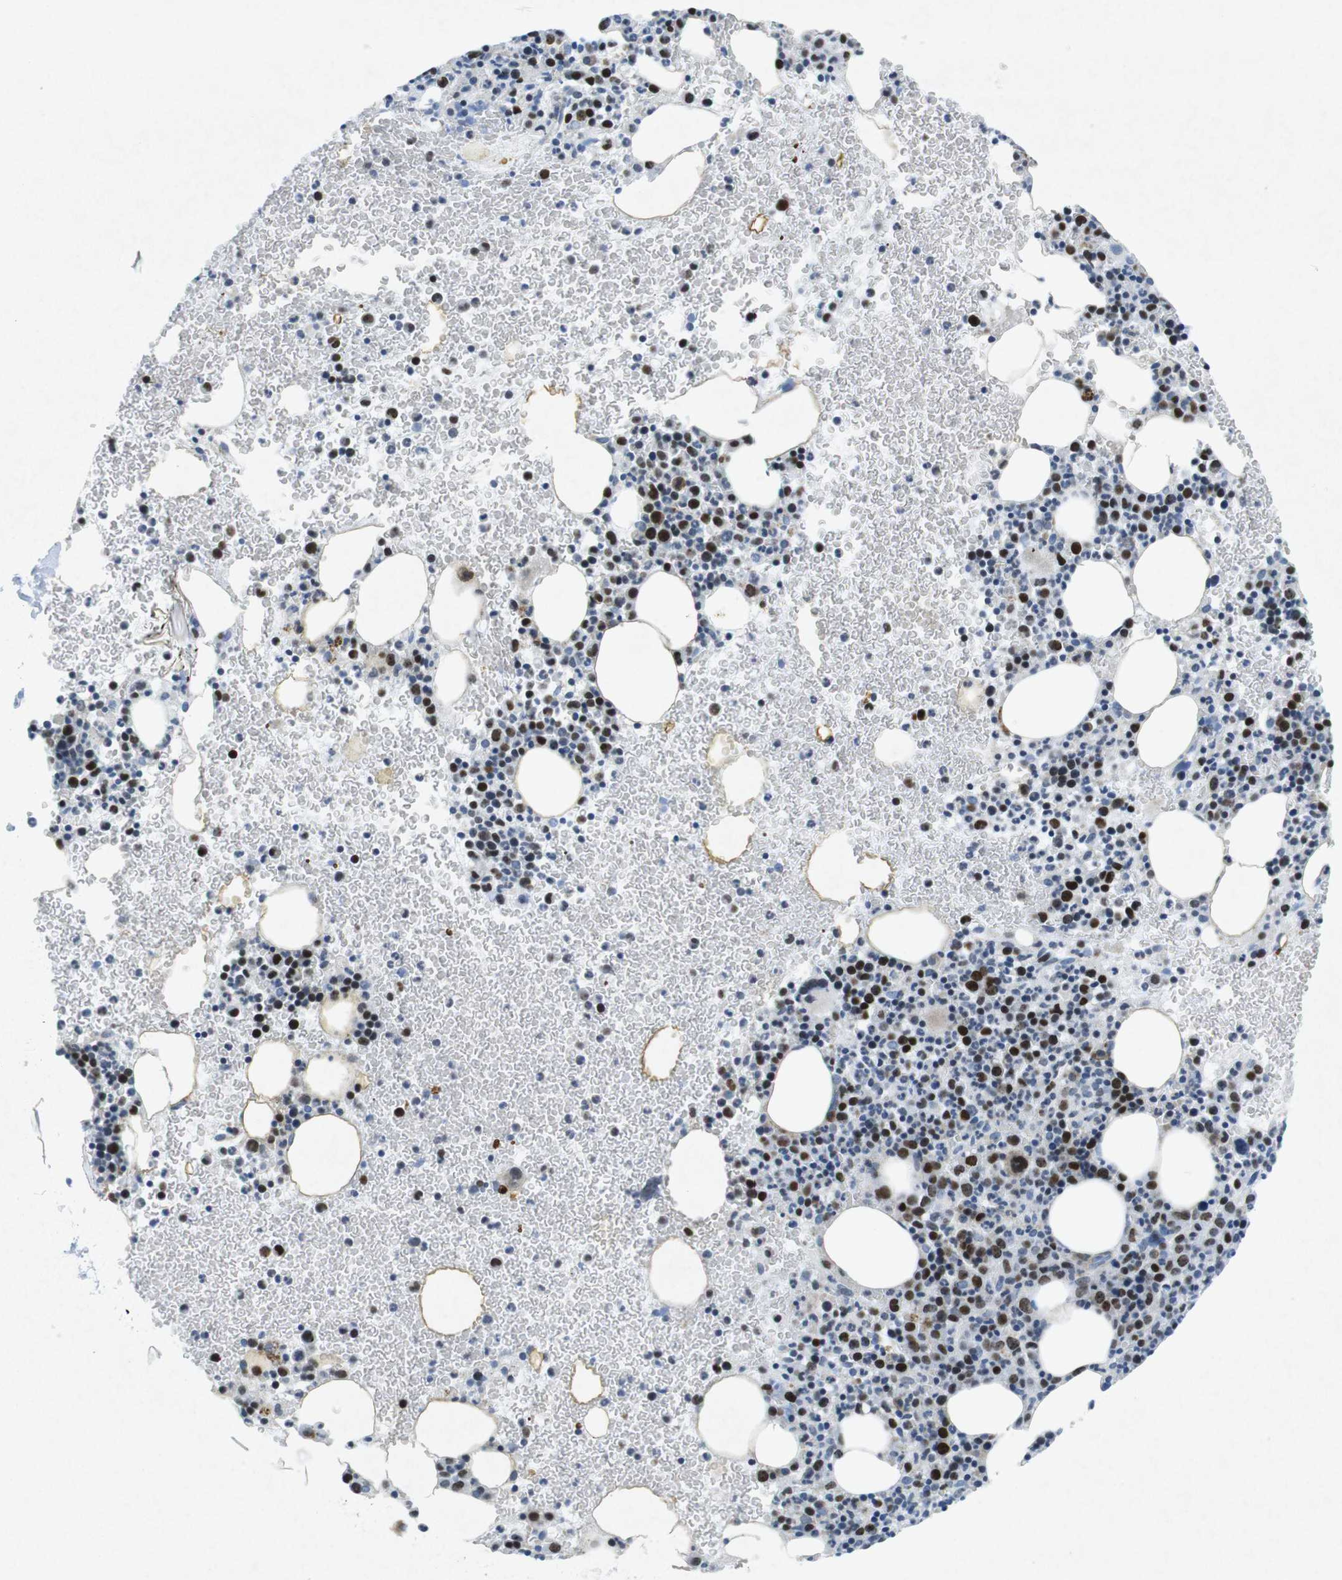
{"staining": {"intensity": "strong", "quantity": "25%-75%", "location": "nuclear"}, "tissue": "bone marrow", "cell_type": "Hematopoietic cells", "image_type": "normal", "snomed": [{"axis": "morphology", "description": "Normal tissue, NOS"}, {"axis": "morphology", "description": "Inflammation, NOS"}, {"axis": "topography", "description": "Bone marrow"}], "caption": "A high-resolution image shows IHC staining of normal bone marrow, which demonstrates strong nuclear expression in about 25%-75% of hematopoietic cells.", "gene": "CHAF1A", "patient": {"sex": "female", "age": 54}}